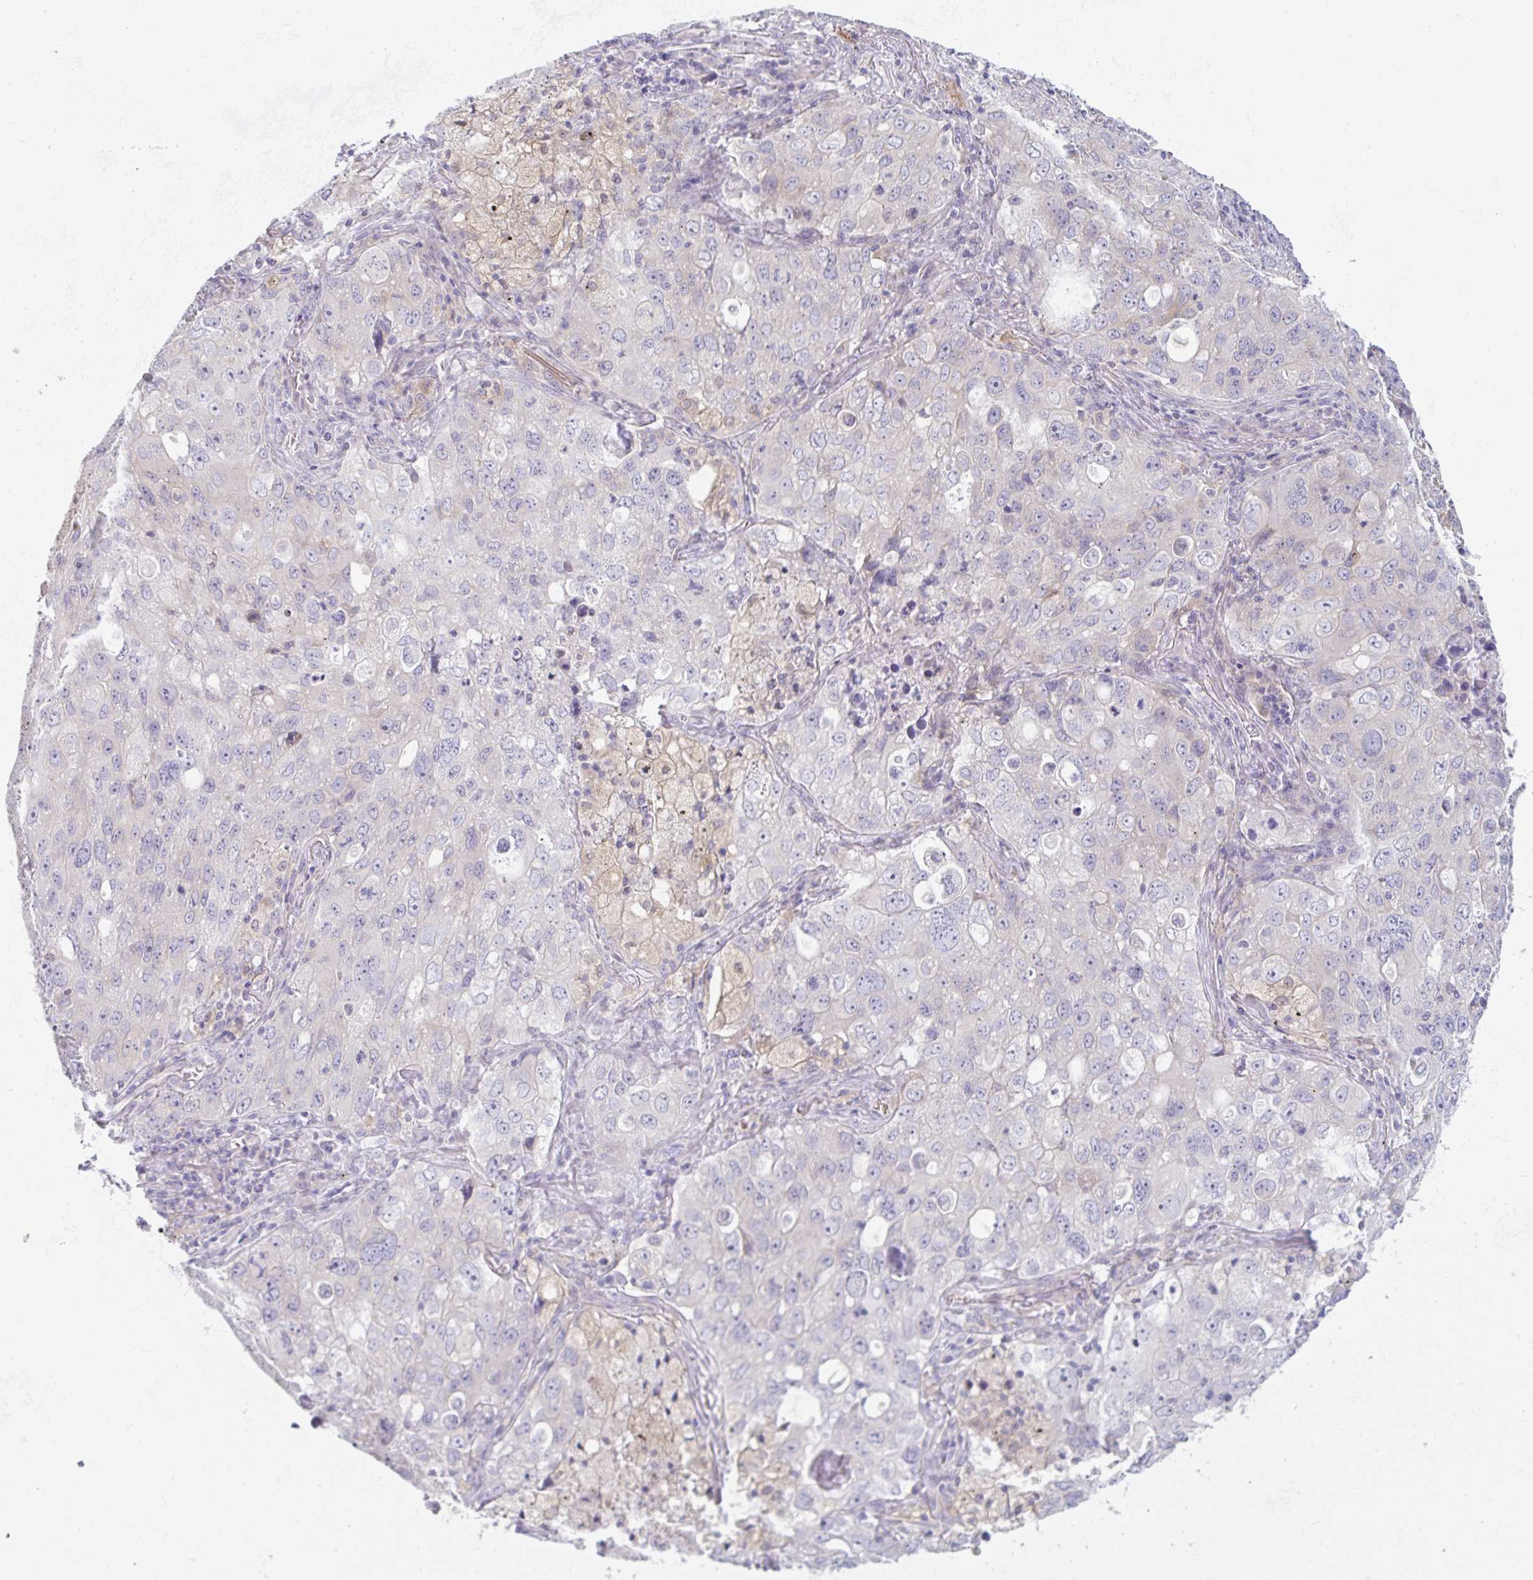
{"staining": {"intensity": "negative", "quantity": "none", "location": "none"}, "tissue": "lung cancer", "cell_type": "Tumor cells", "image_type": "cancer", "snomed": [{"axis": "morphology", "description": "Adenocarcinoma, NOS"}, {"axis": "morphology", "description": "Adenocarcinoma, metastatic, NOS"}, {"axis": "topography", "description": "Lymph node"}, {"axis": "topography", "description": "Lung"}], "caption": "Tumor cells show no significant protein staining in lung cancer (adenocarcinoma).", "gene": "PTPRD", "patient": {"sex": "female", "age": 42}}